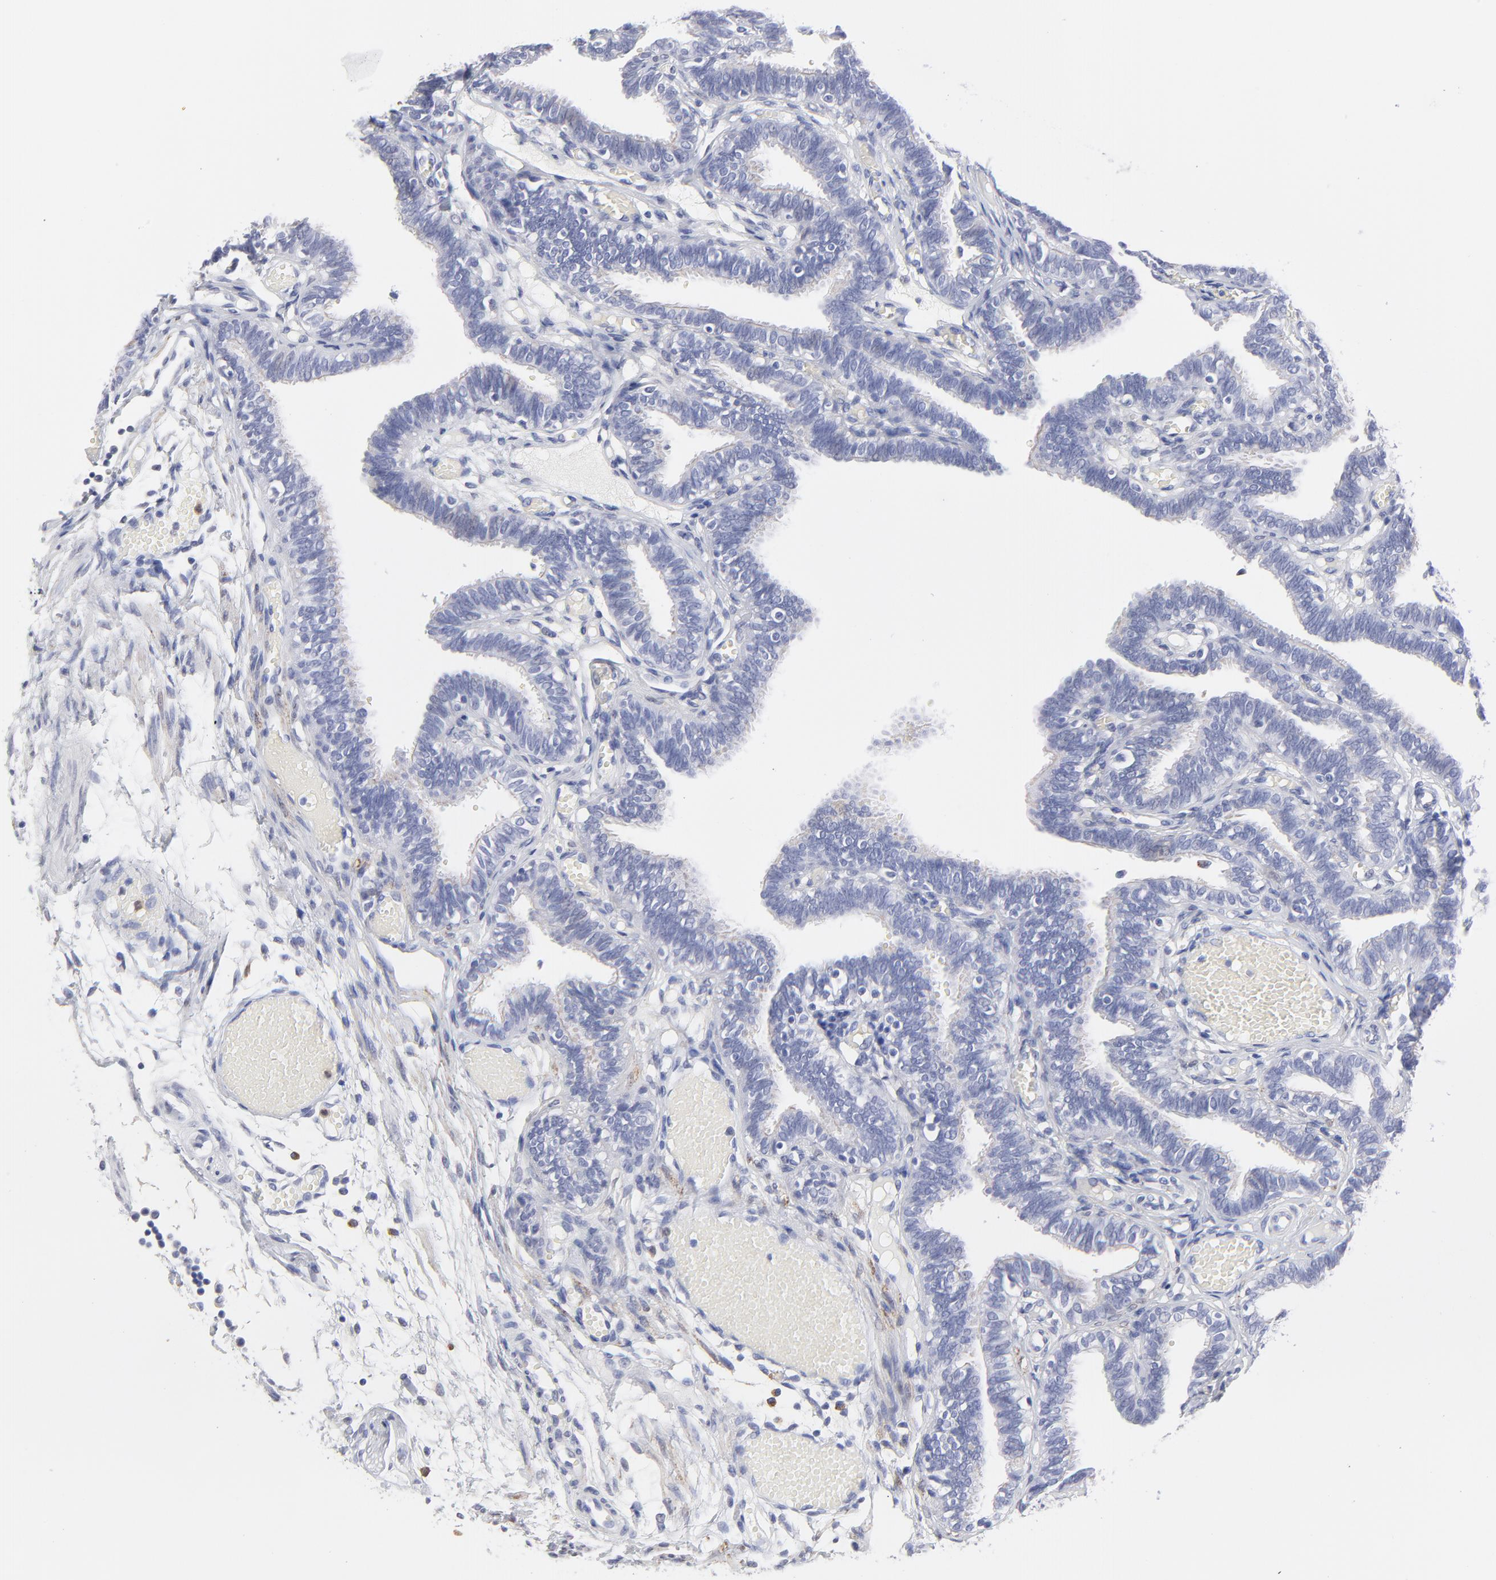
{"staining": {"intensity": "negative", "quantity": "none", "location": "none"}, "tissue": "fallopian tube", "cell_type": "Glandular cells", "image_type": "normal", "snomed": [{"axis": "morphology", "description": "Normal tissue, NOS"}, {"axis": "topography", "description": "Fallopian tube"}], "caption": "DAB (3,3'-diaminobenzidine) immunohistochemical staining of normal human fallopian tube displays no significant expression in glandular cells. Nuclei are stained in blue.", "gene": "SMARCA1", "patient": {"sex": "female", "age": 29}}